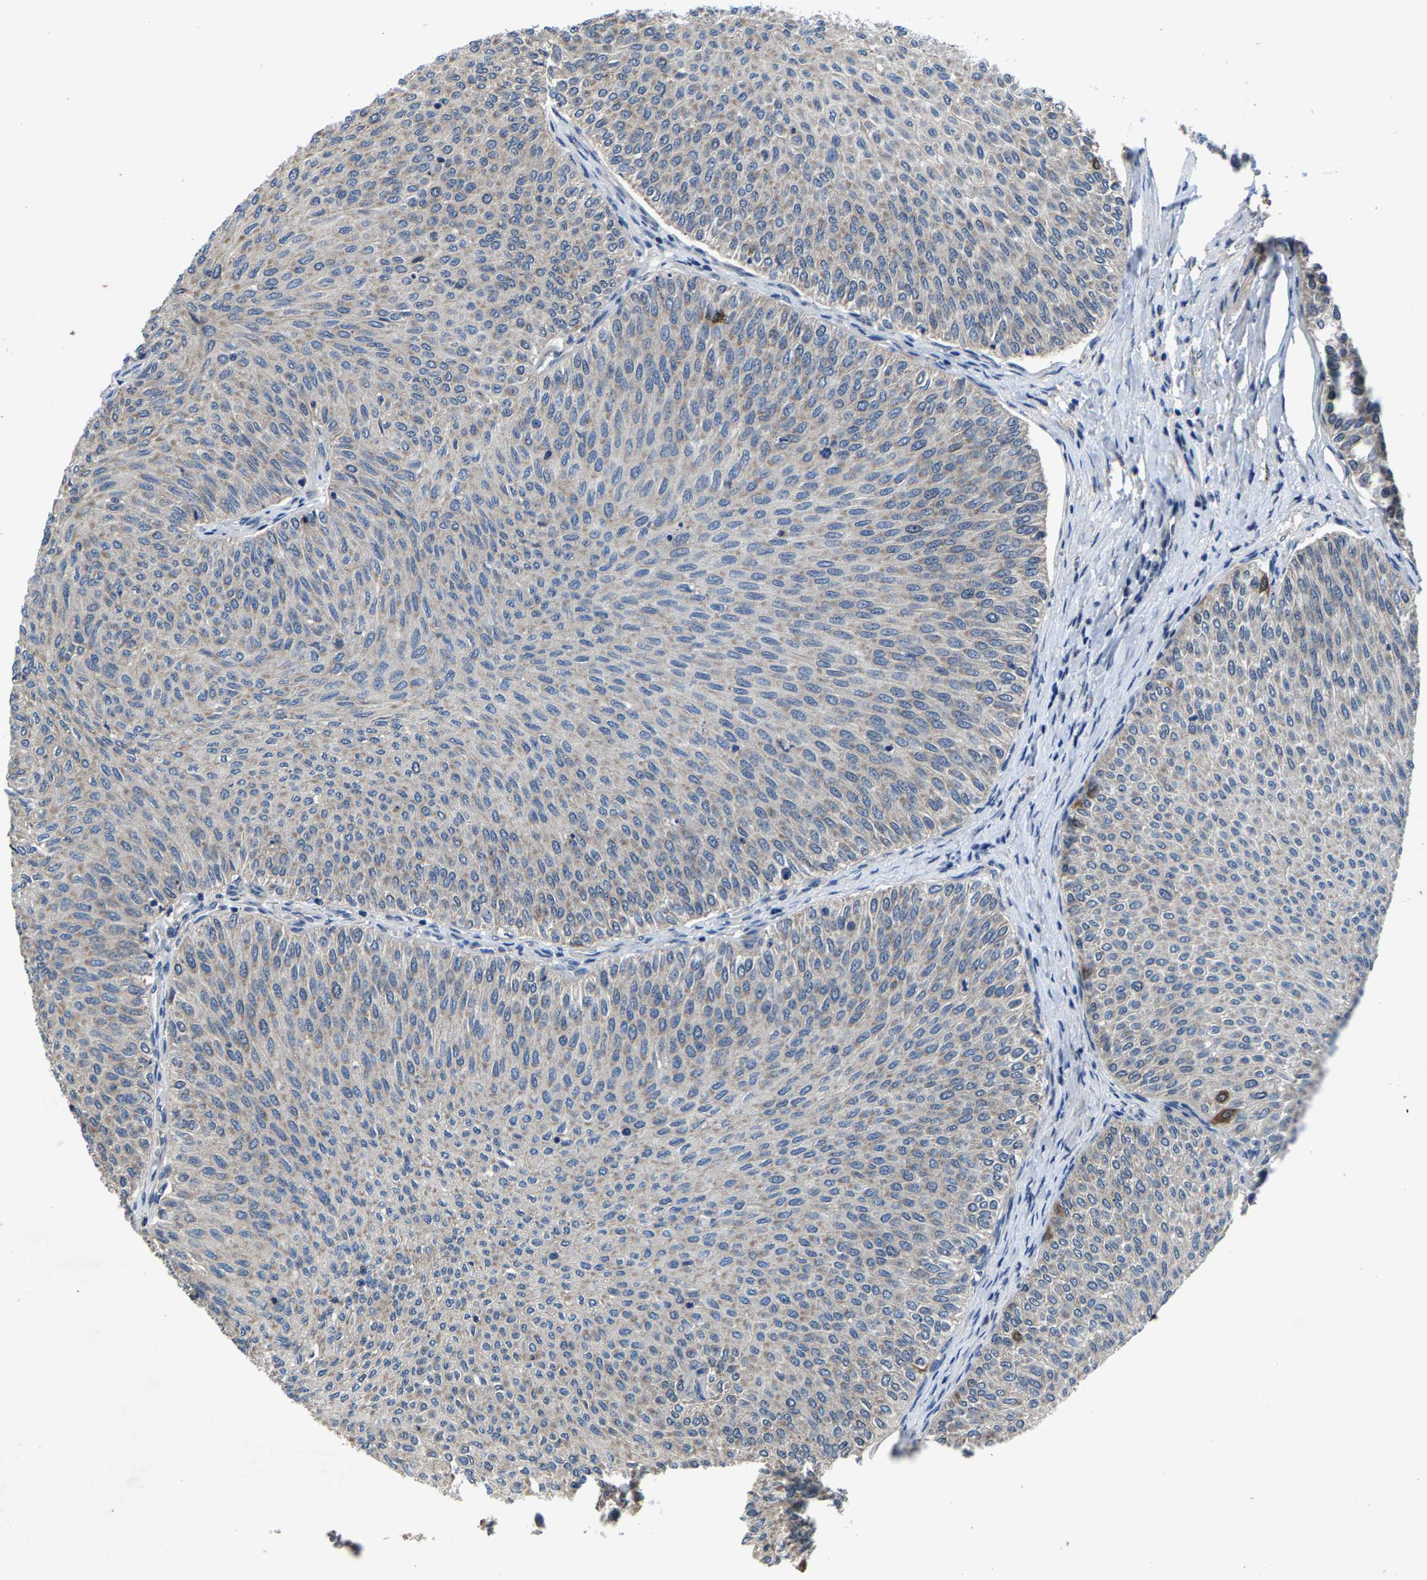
{"staining": {"intensity": "weak", "quantity": "<25%", "location": "cytoplasmic/membranous"}, "tissue": "urothelial cancer", "cell_type": "Tumor cells", "image_type": "cancer", "snomed": [{"axis": "morphology", "description": "Urothelial carcinoma, Low grade"}, {"axis": "topography", "description": "Urinary bladder"}], "caption": "Tumor cells show no significant protein staining in urothelial cancer.", "gene": "PDP1", "patient": {"sex": "male", "age": 78}}